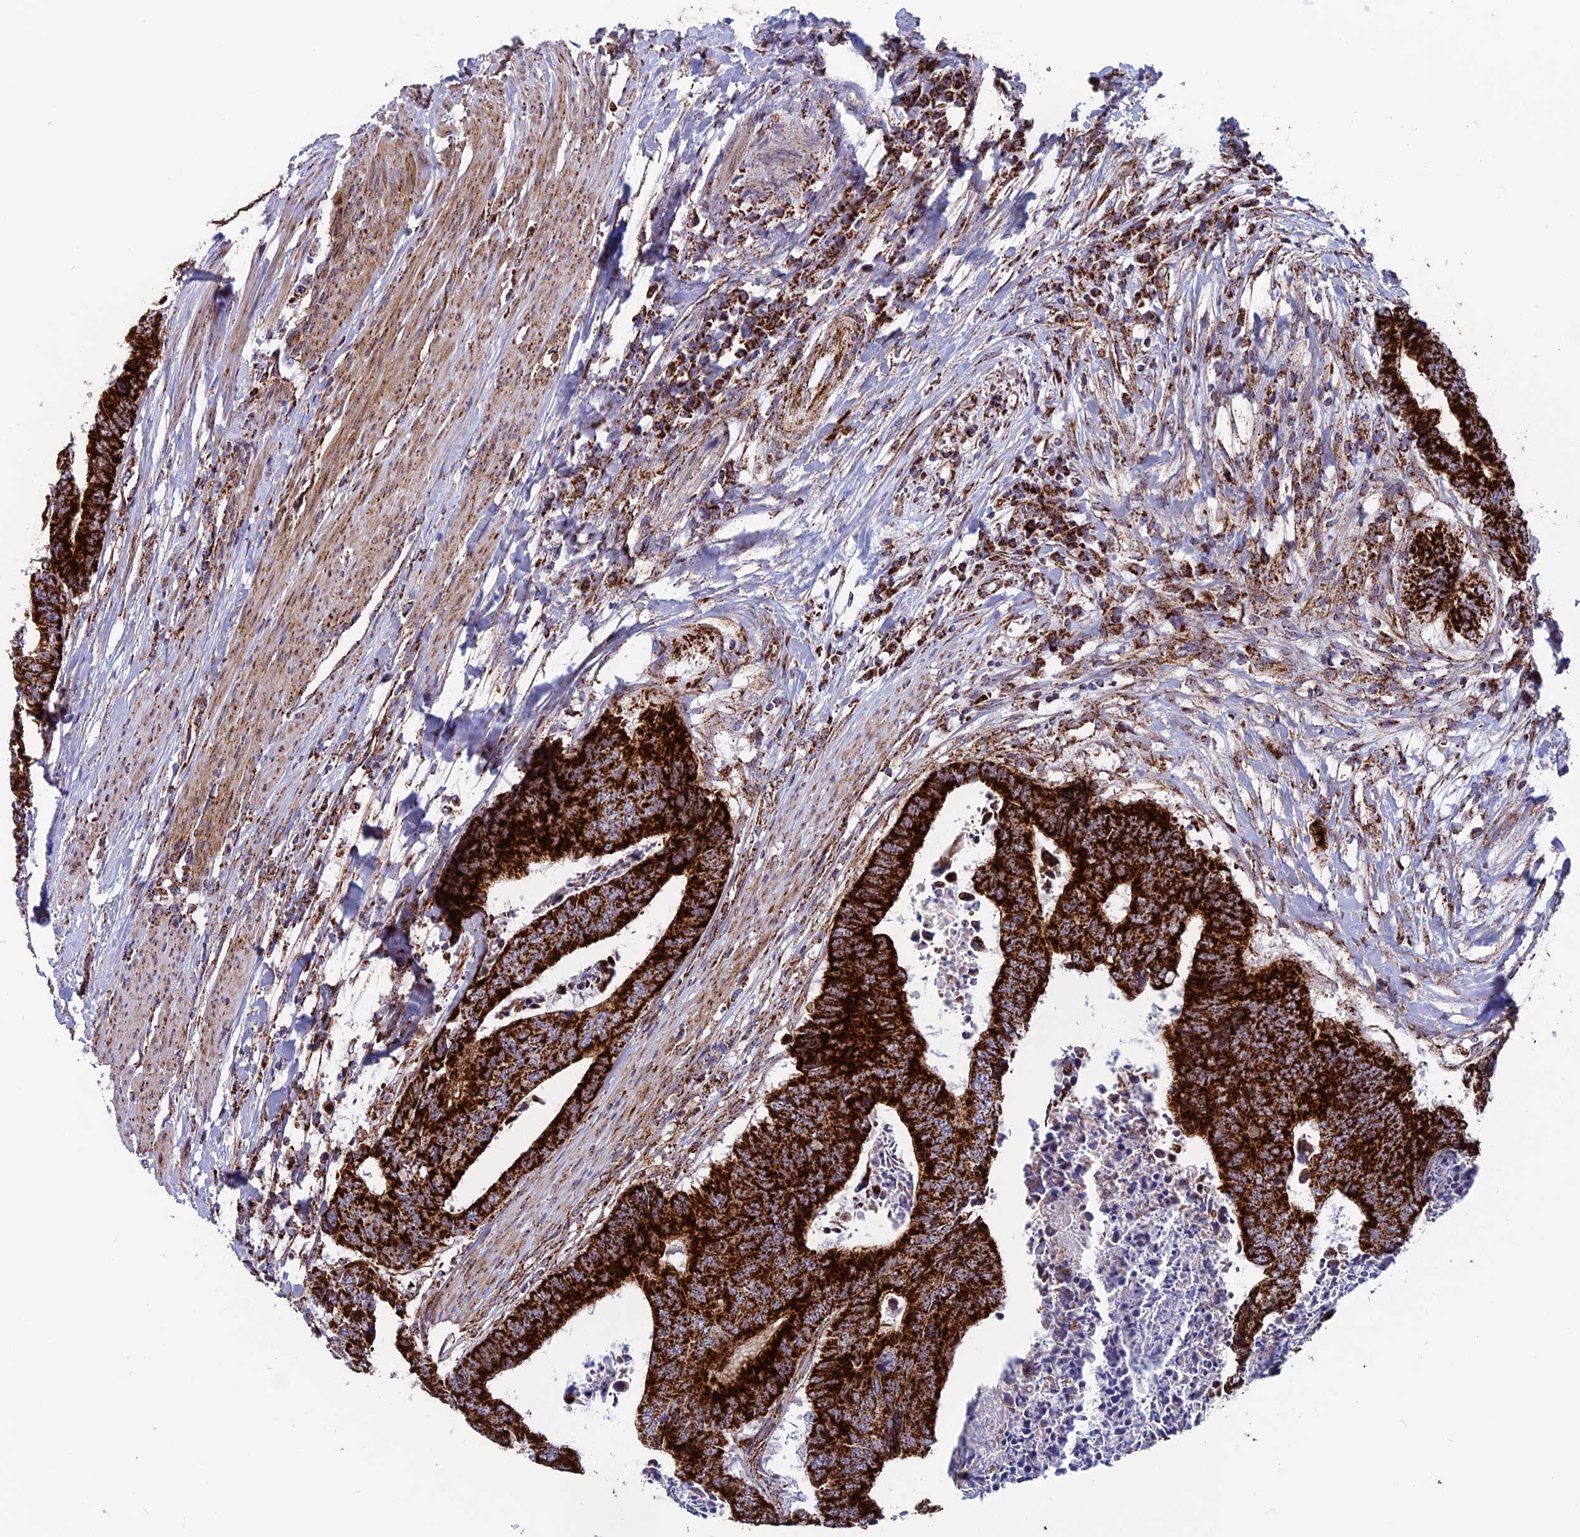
{"staining": {"intensity": "strong", "quantity": ">75%", "location": "cytoplasmic/membranous"}, "tissue": "colorectal cancer", "cell_type": "Tumor cells", "image_type": "cancer", "snomed": [{"axis": "morphology", "description": "Adenocarcinoma, NOS"}, {"axis": "topography", "description": "Rectum"}], "caption": "An IHC histopathology image of tumor tissue is shown. Protein staining in brown labels strong cytoplasmic/membranous positivity in colorectal cancer (adenocarcinoma) within tumor cells. (DAB IHC, brown staining for protein, blue staining for nuclei).", "gene": "MRPS18B", "patient": {"sex": "male", "age": 84}}